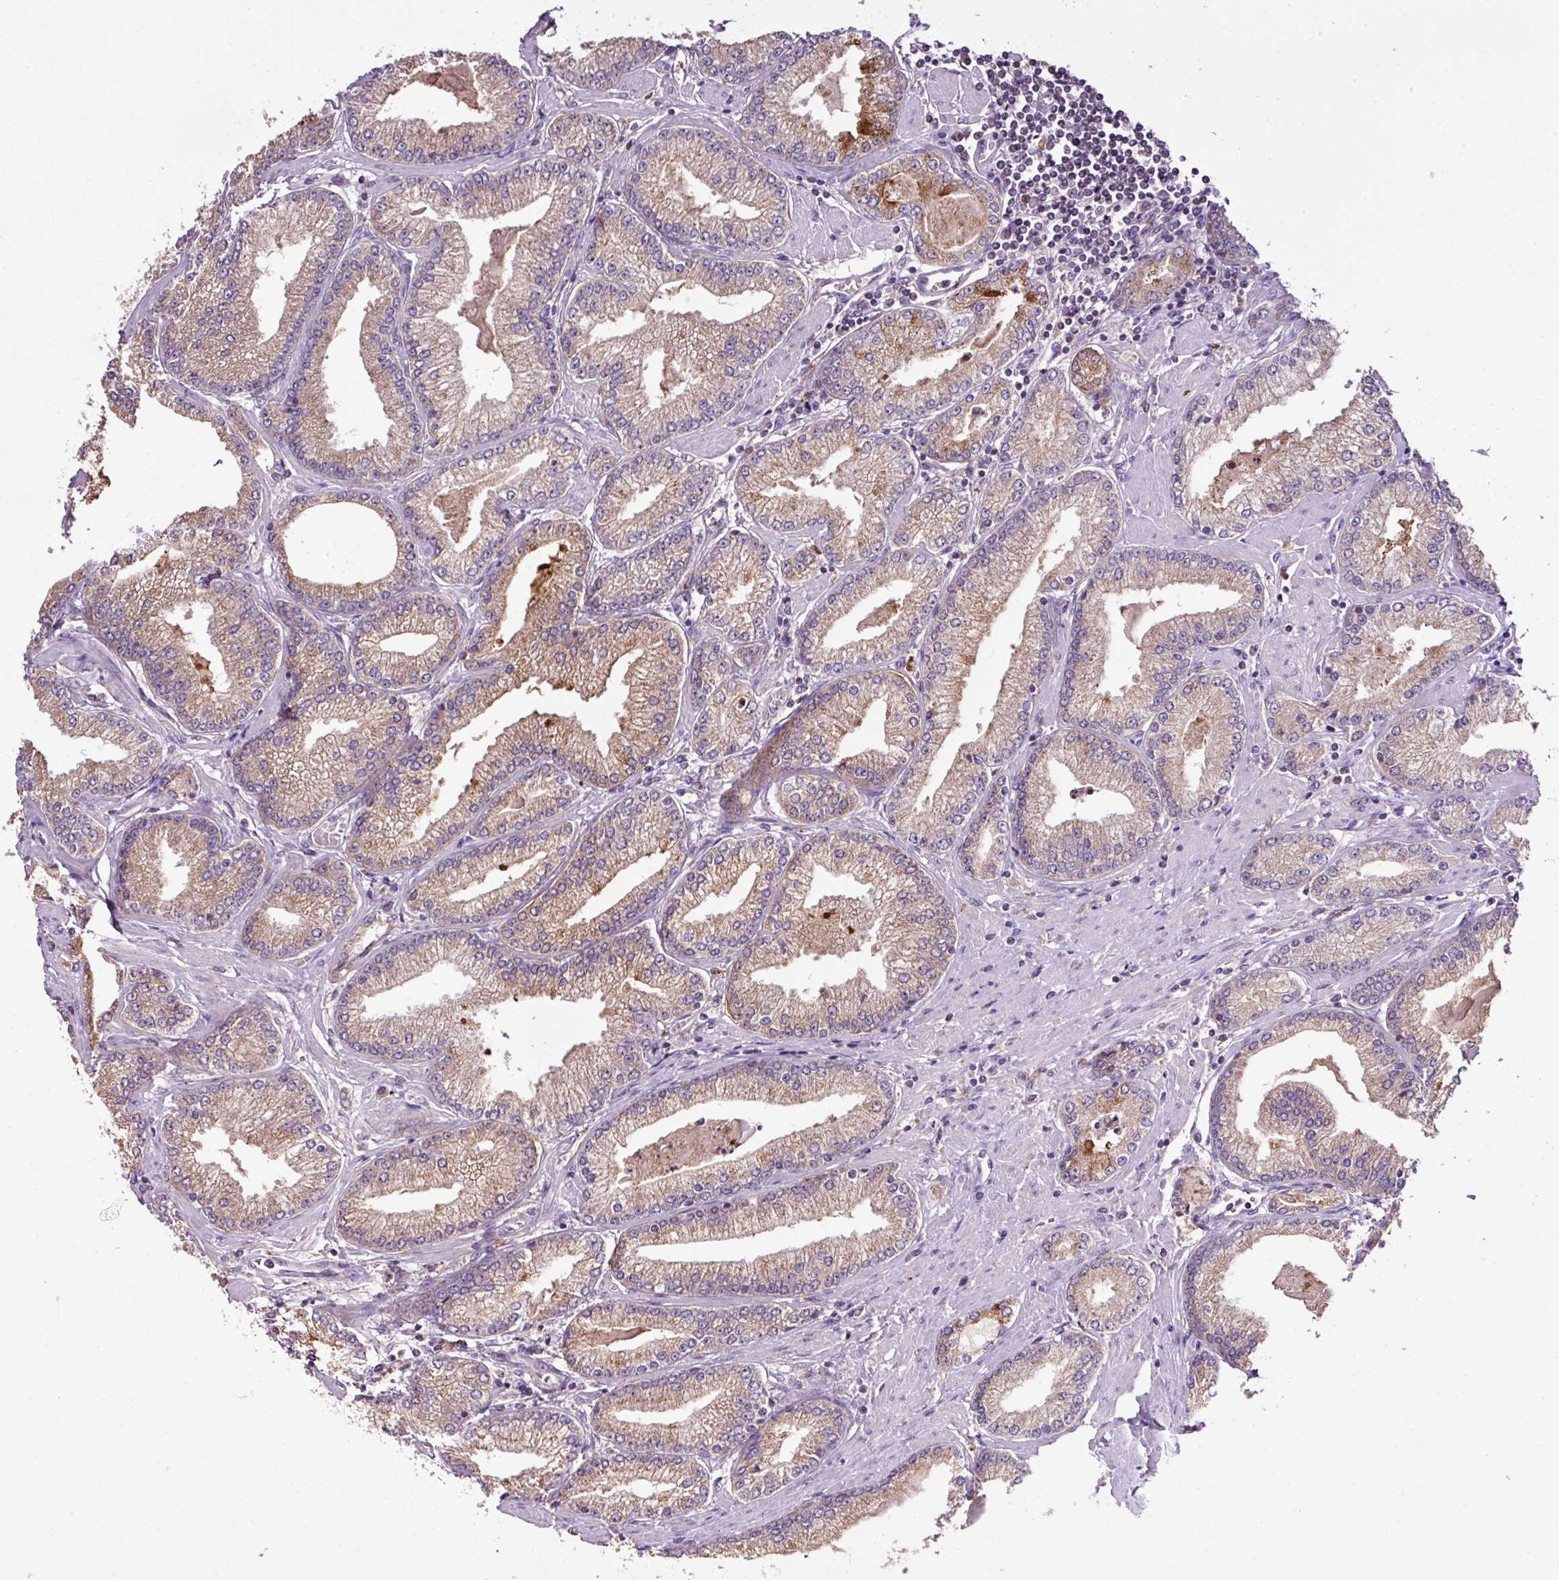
{"staining": {"intensity": "moderate", "quantity": "25%-75%", "location": "cytoplasmic/membranous"}, "tissue": "prostate cancer", "cell_type": "Tumor cells", "image_type": "cancer", "snomed": [{"axis": "morphology", "description": "Adenocarcinoma, High grade"}, {"axis": "topography", "description": "Prostate"}], "caption": "A brown stain labels moderate cytoplasmic/membranous expression of a protein in prostate cancer (high-grade adenocarcinoma) tumor cells.", "gene": "SMCO4", "patient": {"sex": "male", "age": 66}}